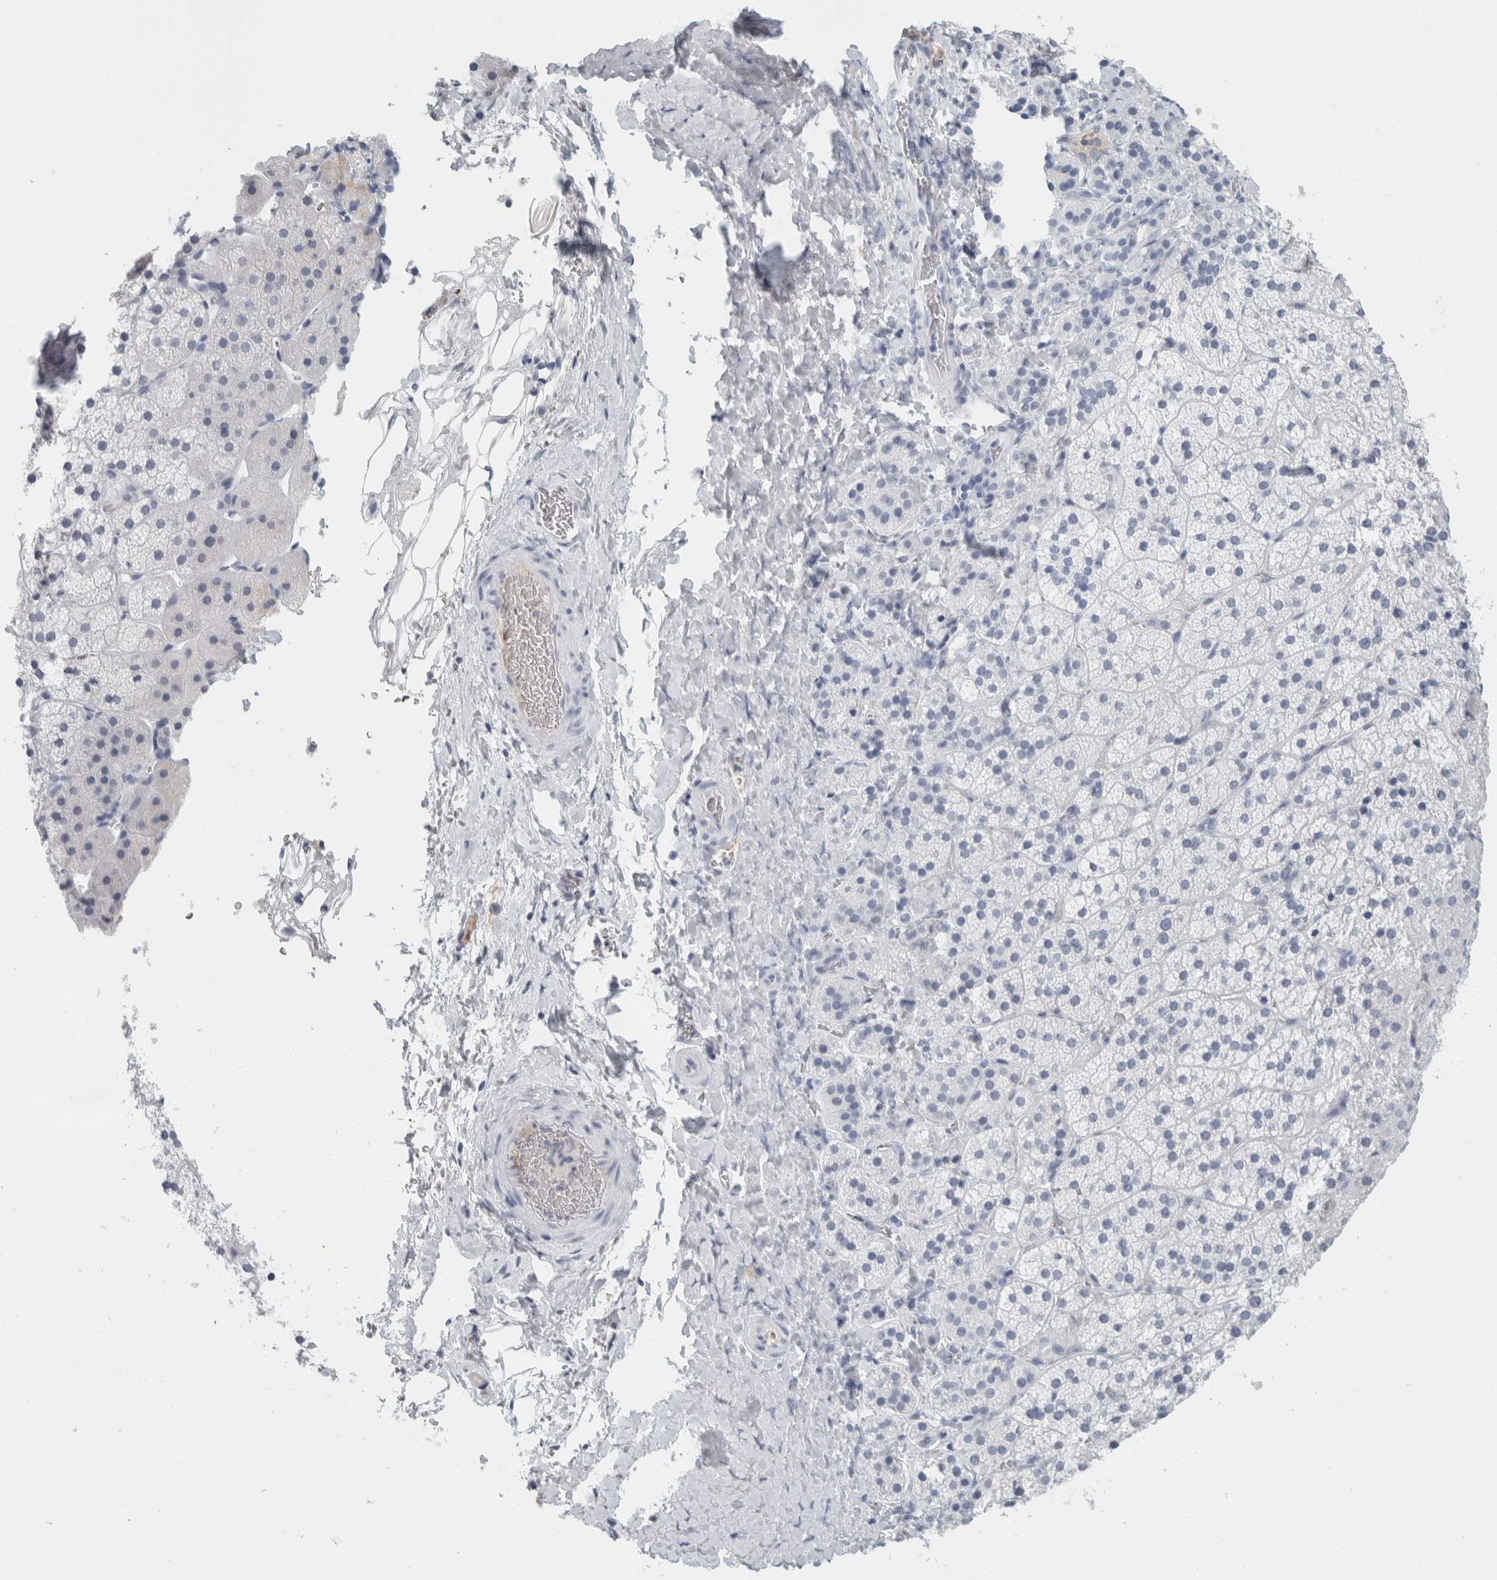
{"staining": {"intensity": "negative", "quantity": "none", "location": "none"}, "tissue": "adrenal gland", "cell_type": "Glandular cells", "image_type": "normal", "snomed": [{"axis": "morphology", "description": "Normal tissue, NOS"}, {"axis": "topography", "description": "Adrenal gland"}], "caption": "High power microscopy histopathology image of an immunohistochemistry (IHC) micrograph of normal adrenal gland, revealing no significant staining in glandular cells. (DAB IHC, high magnification).", "gene": "TSPAN8", "patient": {"sex": "female", "age": 44}}